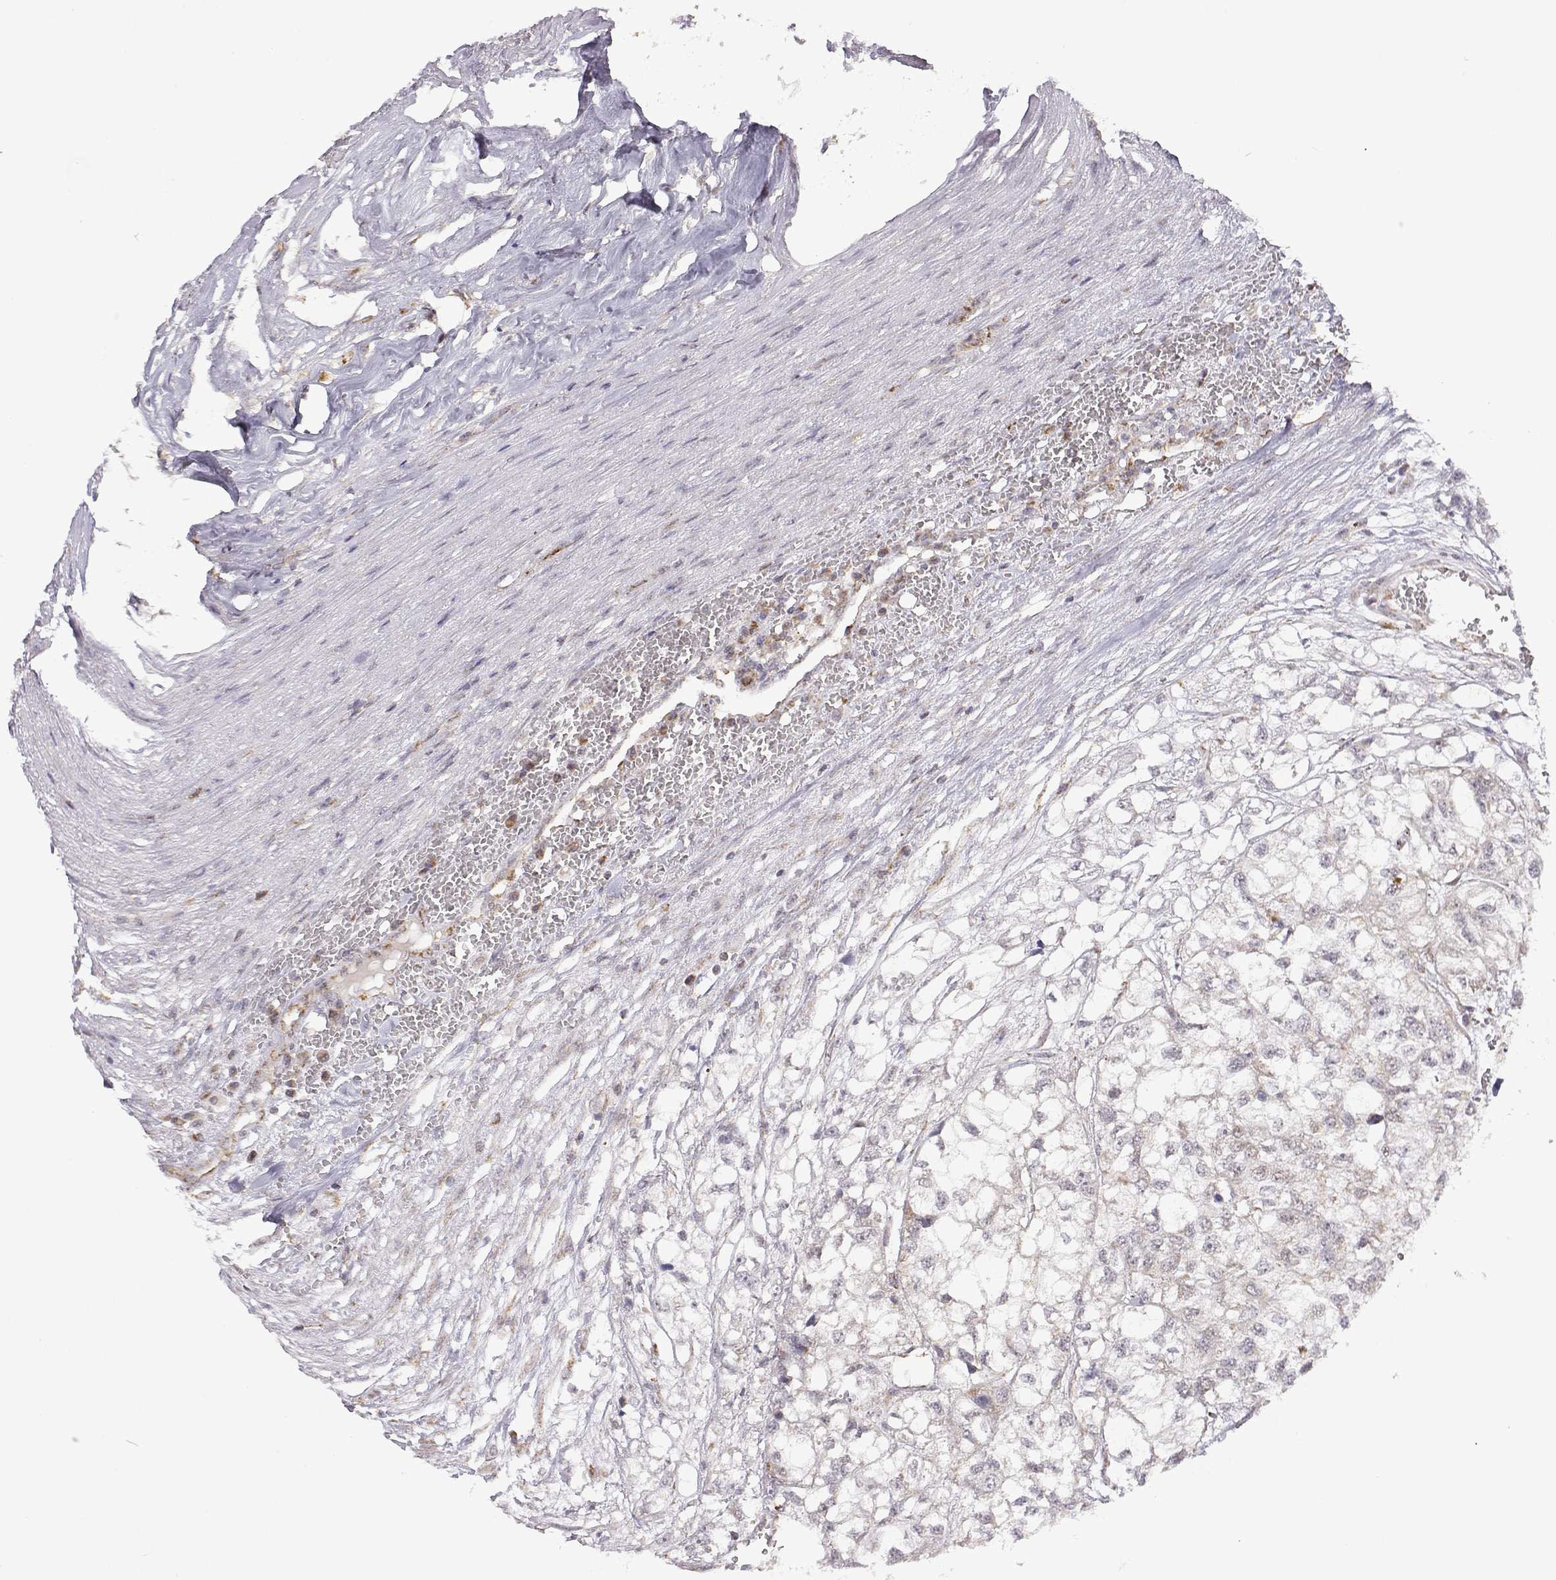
{"staining": {"intensity": "negative", "quantity": "none", "location": "none"}, "tissue": "renal cancer", "cell_type": "Tumor cells", "image_type": "cancer", "snomed": [{"axis": "morphology", "description": "Adenocarcinoma, NOS"}, {"axis": "topography", "description": "Kidney"}], "caption": "Immunohistochemistry (IHC) image of neoplastic tissue: renal cancer stained with DAB (3,3'-diaminobenzidine) exhibits no significant protein staining in tumor cells.", "gene": "EXOG", "patient": {"sex": "male", "age": 56}}